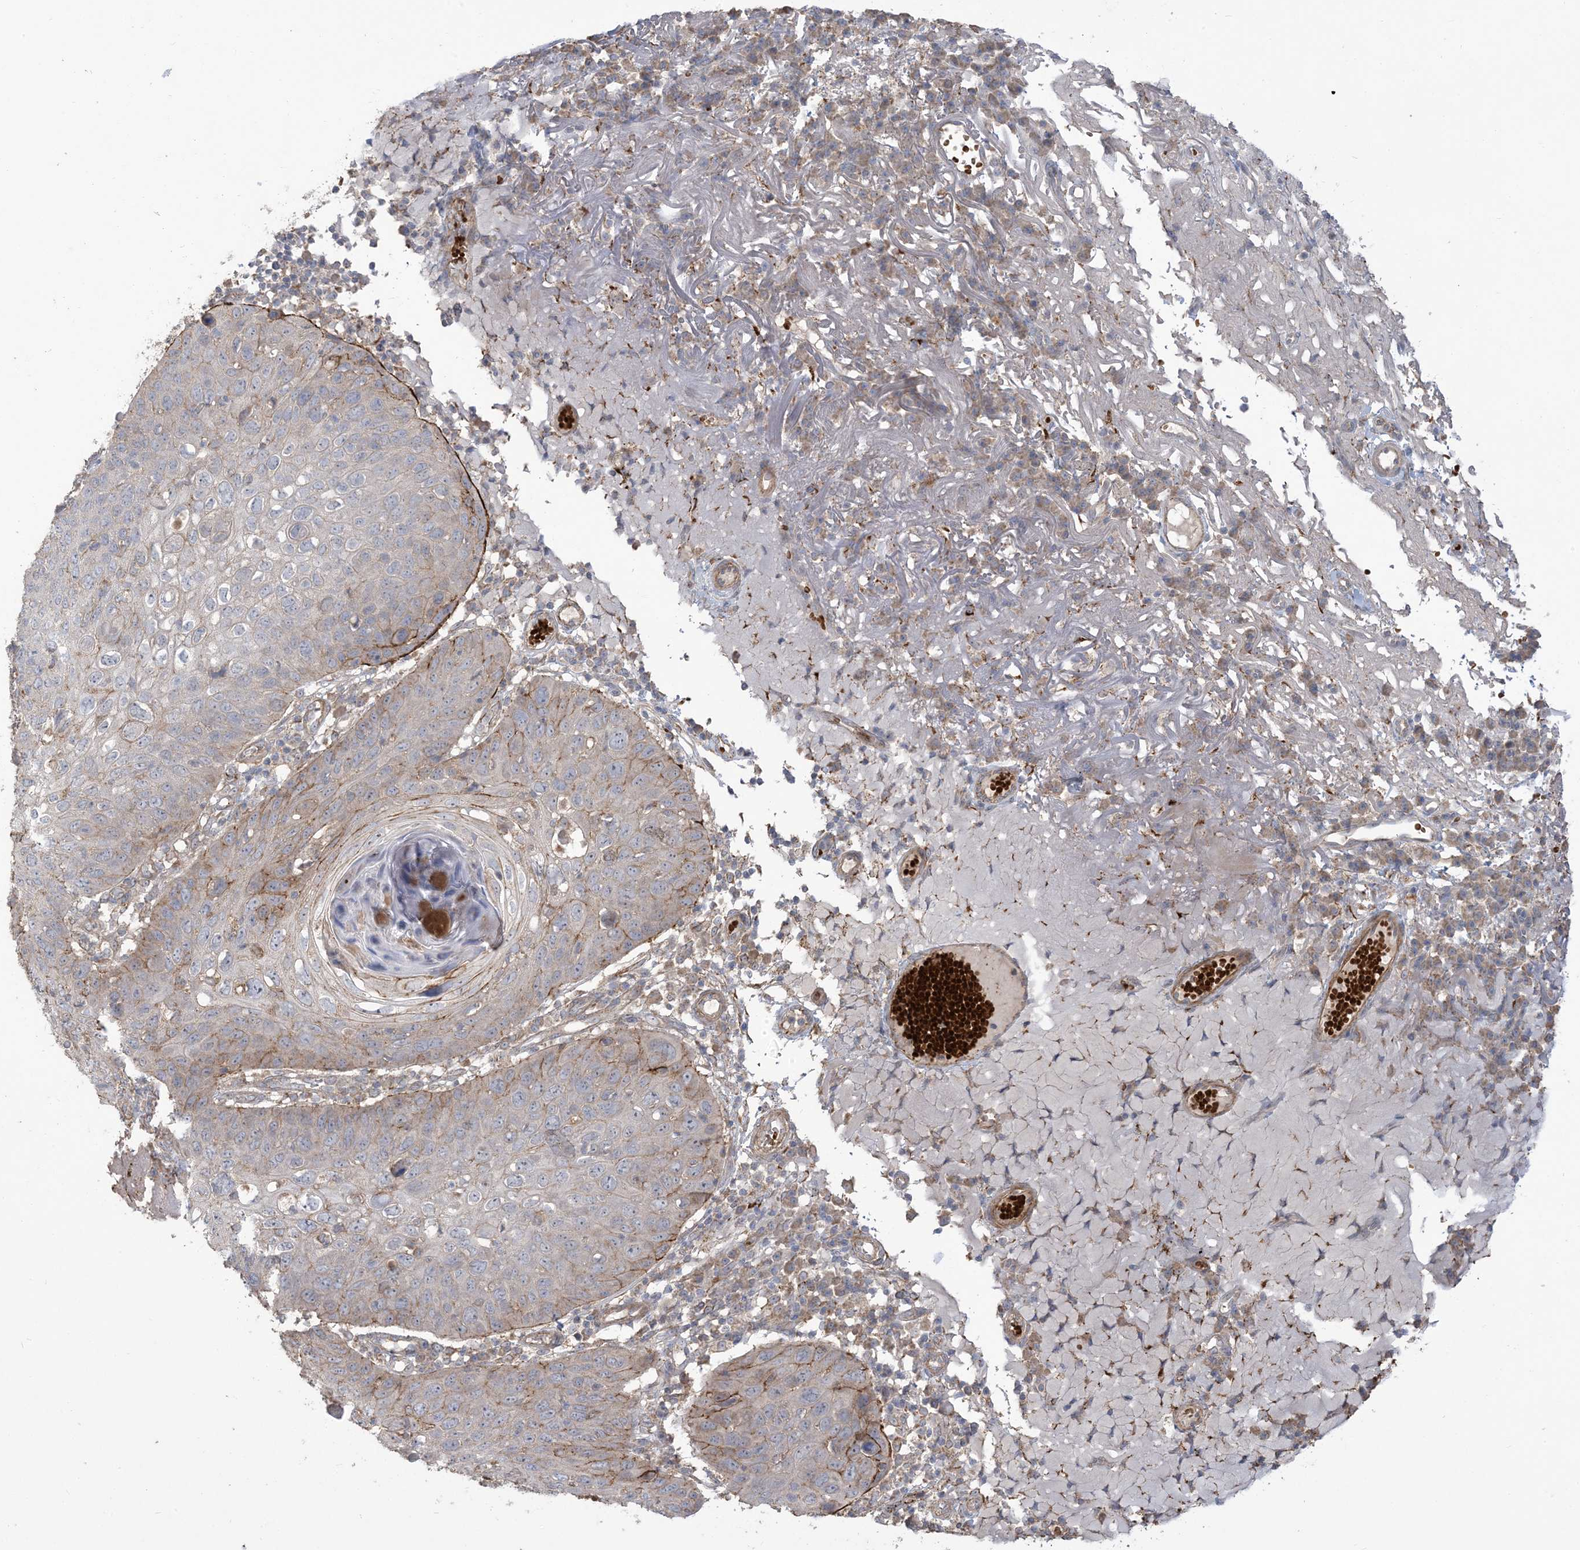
{"staining": {"intensity": "moderate", "quantity": "<25%", "location": "cytoplasmic/membranous"}, "tissue": "skin cancer", "cell_type": "Tumor cells", "image_type": "cancer", "snomed": [{"axis": "morphology", "description": "Squamous cell carcinoma, NOS"}, {"axis": "topography", "description": "Skin"}], "caption": "Brown immunohistochemical staining in squamous cell carcinoma (skin) demonstrates moderate cytoplasmic/membranous positivity in approximately <25% of tumor cells. (Brightfield microscopy of DAB IHC at high magnification).", "gene": "KLHL18", "patient": {"sex": "female", "age": 90}}